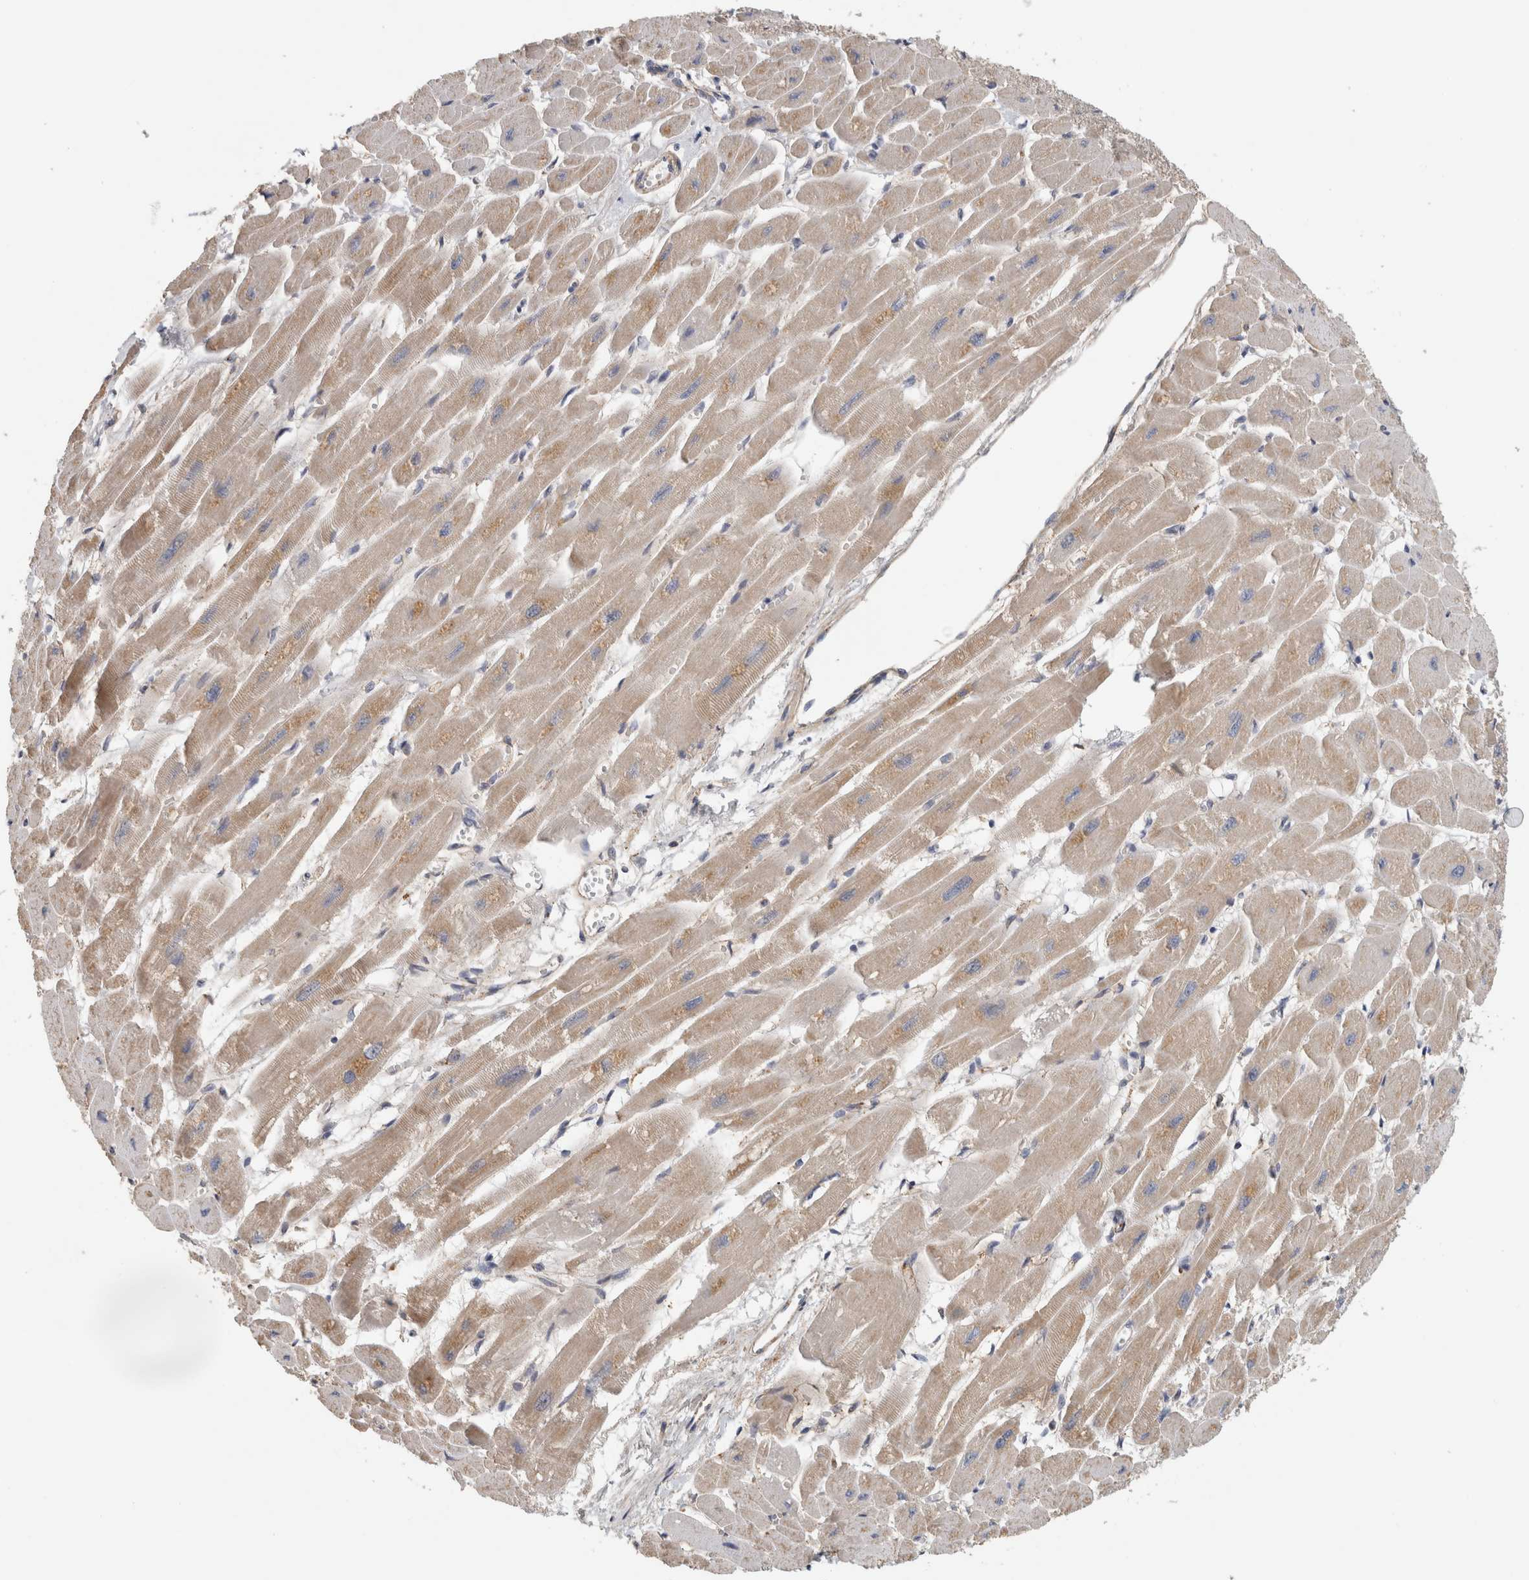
{"staining": {"intensity": "moderate", "quantity": ">75%", "location": "cytoplasmic/membranous"}, "tissue": "heart muscle", "cell_type": "Cardiomyocytes", "image_type": "normal", "snomed": [{"axis": "morphology", "description": "Normal tissue, NOS"}, {"axis": "topography", "description": "Heart"}], "caption": "This is a histology image of immunohistochemistry (IHC) staining of unremarkable heart muscle, which shows moderate positivity in the cytoplasmic/membranous of cardiomyocytes.", "gene": "ST8SIA1", "patient": {"sex": "female", "age": 54}}